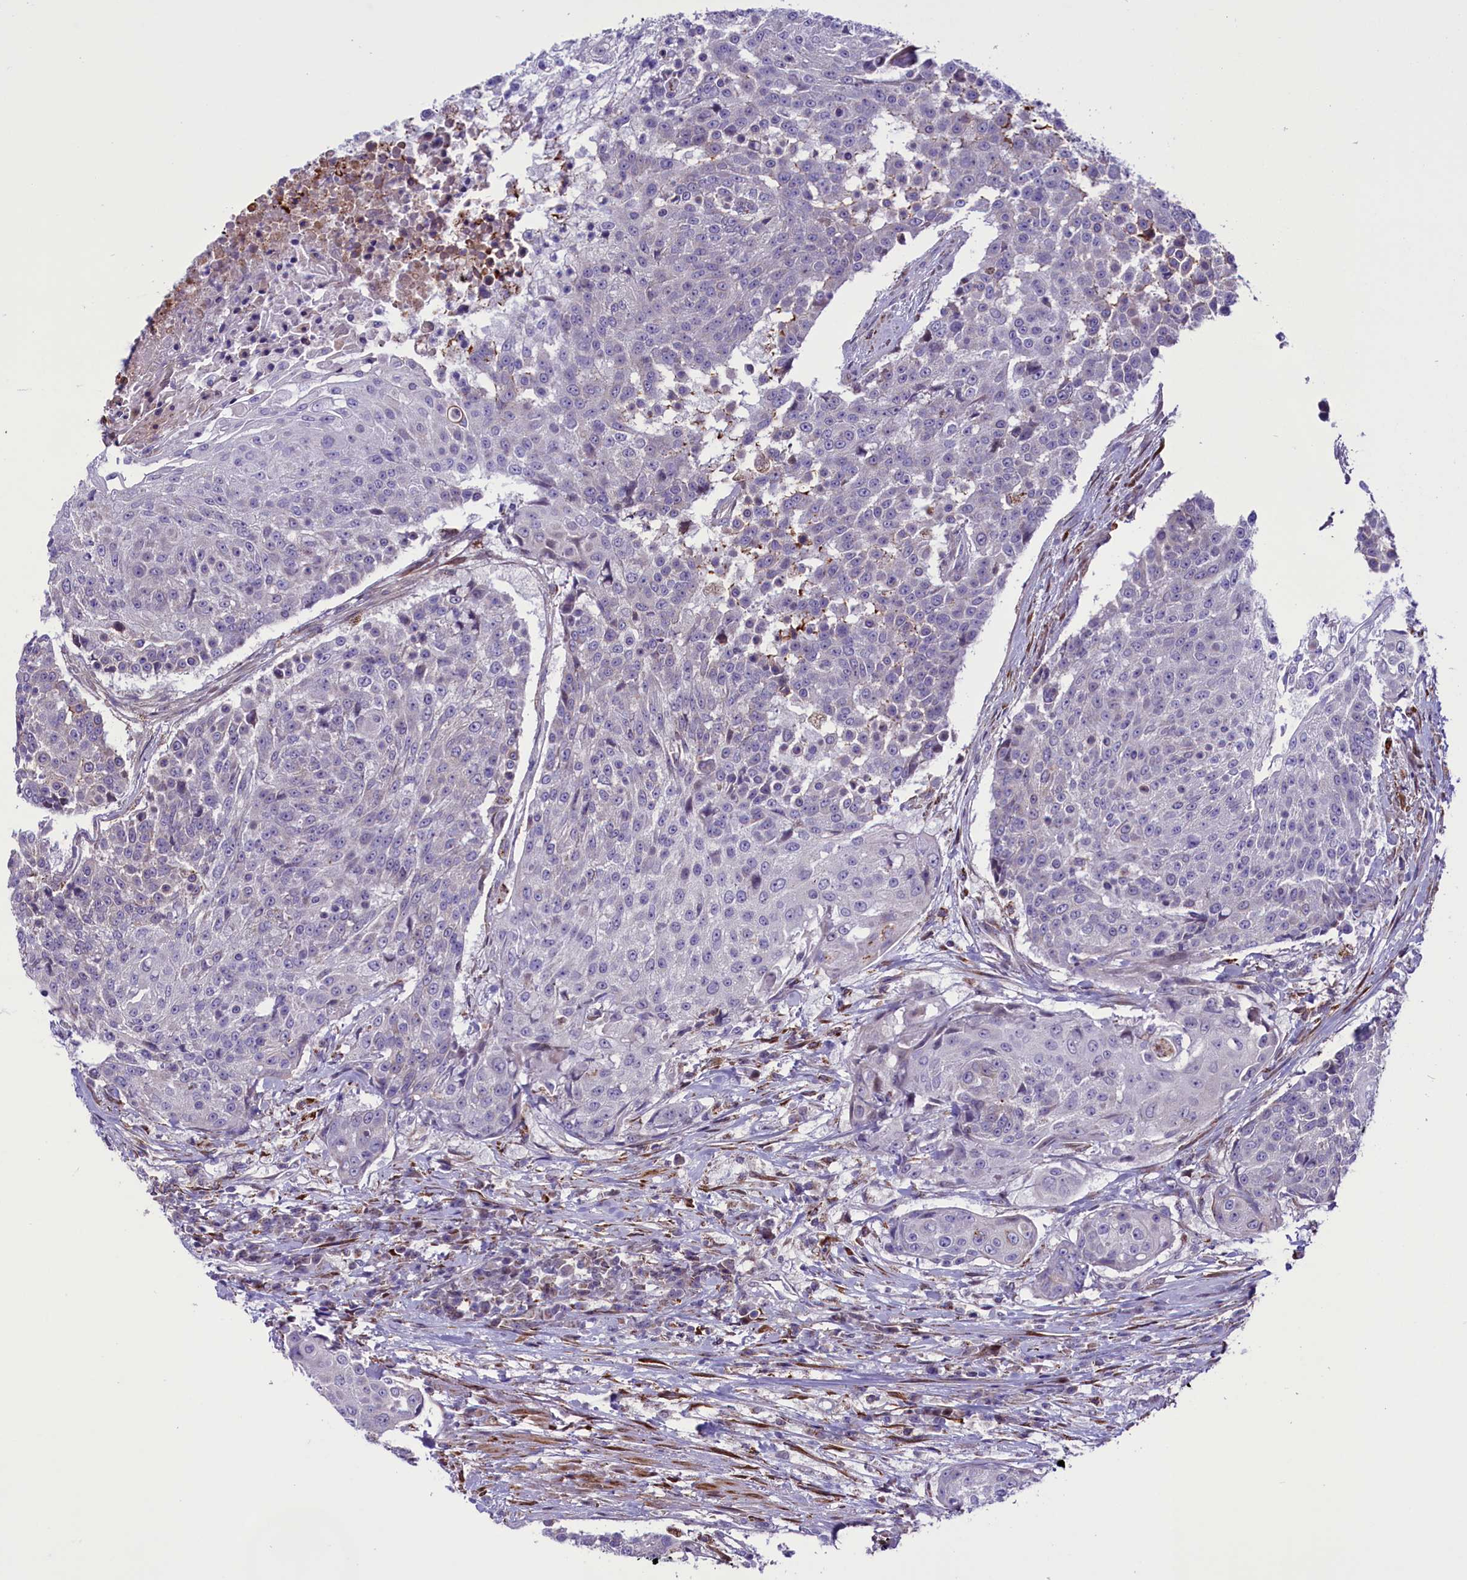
{"staining": {"intensity": "negative", "quantity": "none", "location": "none"}, "tissue": "urothelial cancer", "cell_type": "Tumor cells", "image_type": "cancer", "snomed": [{"axis": "morphology", "description": "Urothelial carcinoma, High grade"}, {"axis": "topography", "description": "Urinary bladder"}], "caption": "A photomicrograph of urothelial cancer stained for a protein displays no brown staining in tumor cells. Brightfield microscopy of immunohistochemistry stained with DAB (3,3'-diaminobenzidine) (brown) and hematoxylin (blue), captured at high magnification.", "gene": "MIEF2", "patient": {"sex": "female", "age": 63}}